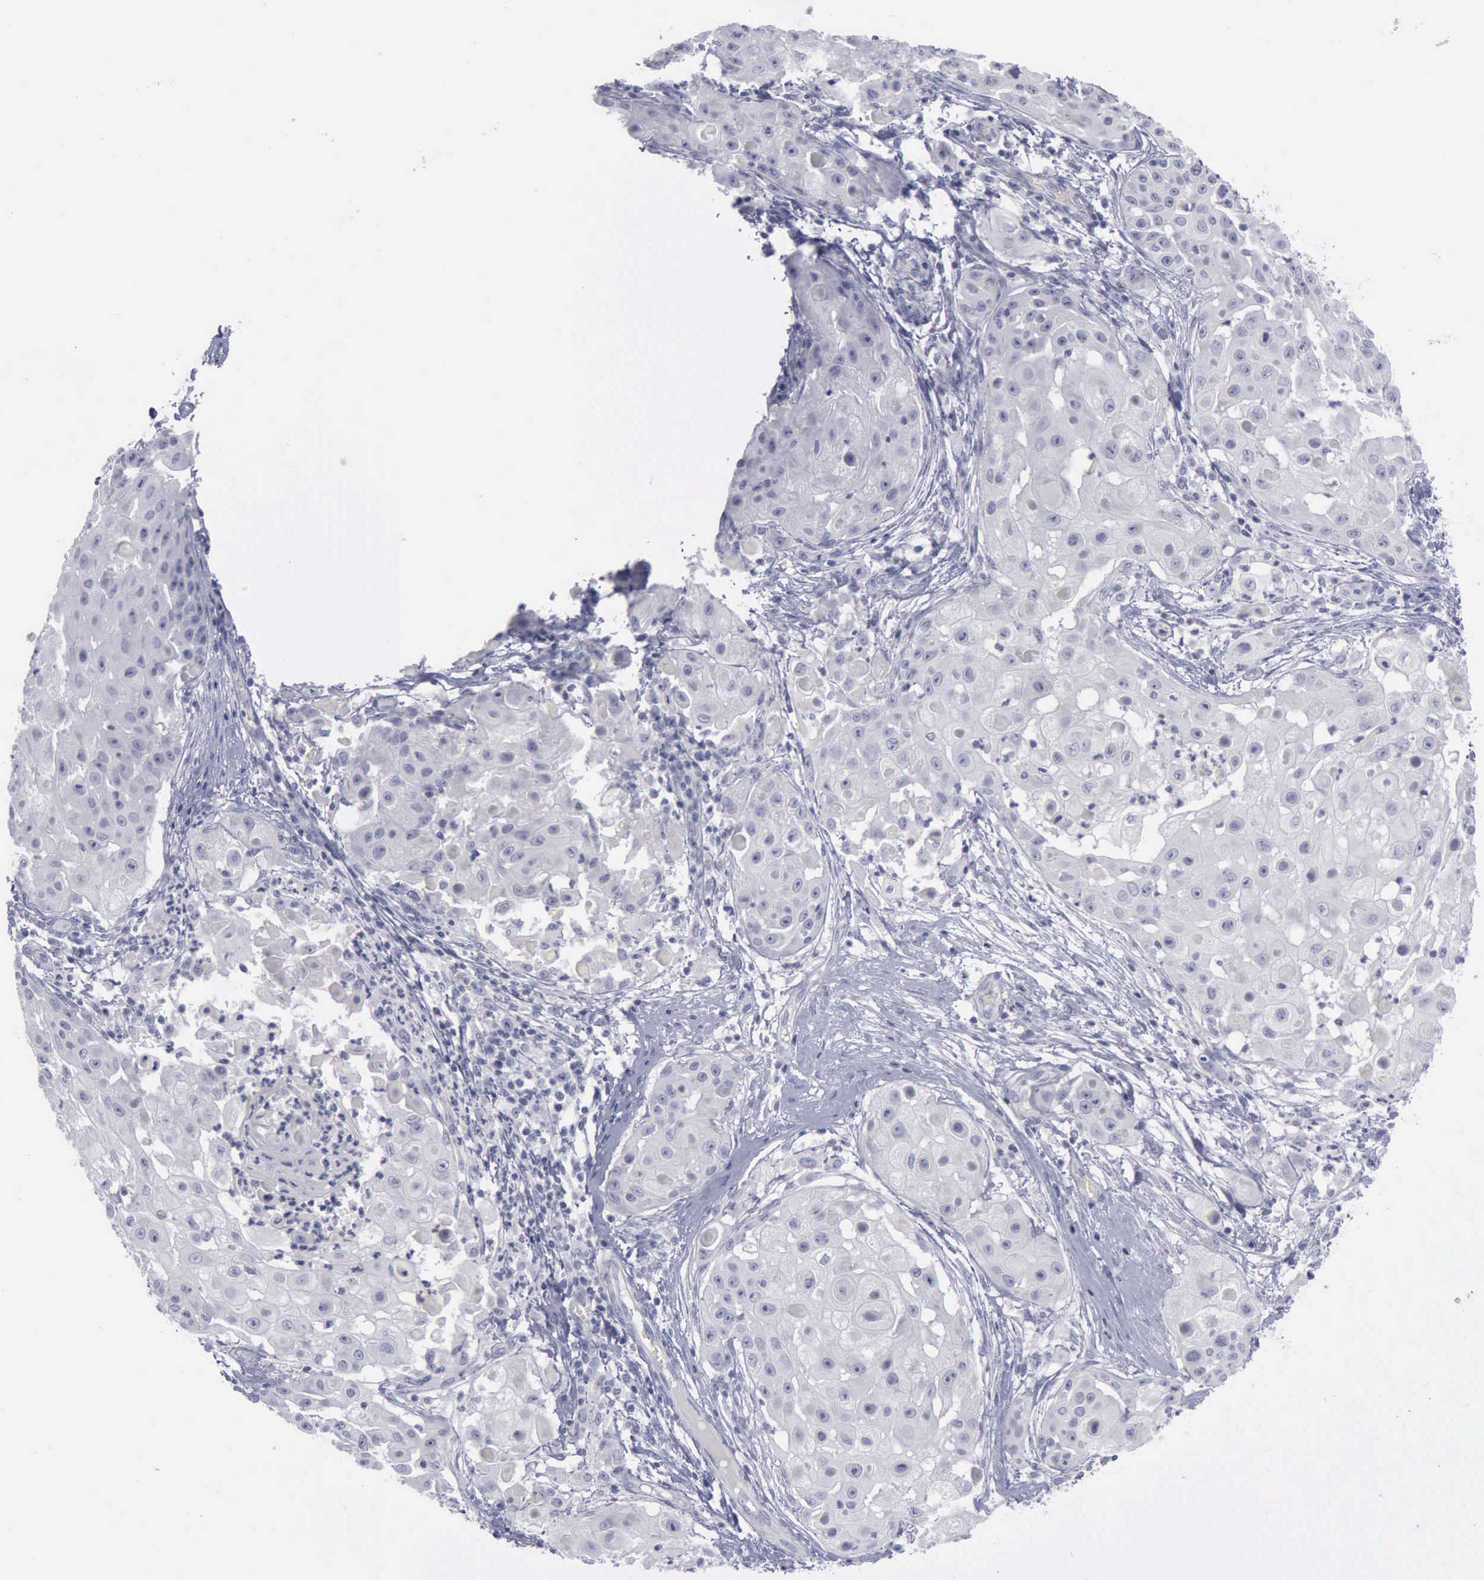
{"staining": {"intensity": "negative", "quantity": "none", "location": "none"}, "tissue": "skin cancer", "cell_type": "Tumor cells", "image_type": "cancer", "snomed": [{"axis": "morphology", "description": "Squamous cell carcinoma, NOS"}, {"axis": "topography", "description": "Skin"}], "caption": "A histopathology image of human skin cancer (squamous cell carcinoma) is negative for staining in tumor cells.", "gene": "CDH2", "patient": {"sex": "female", "age": 57}}